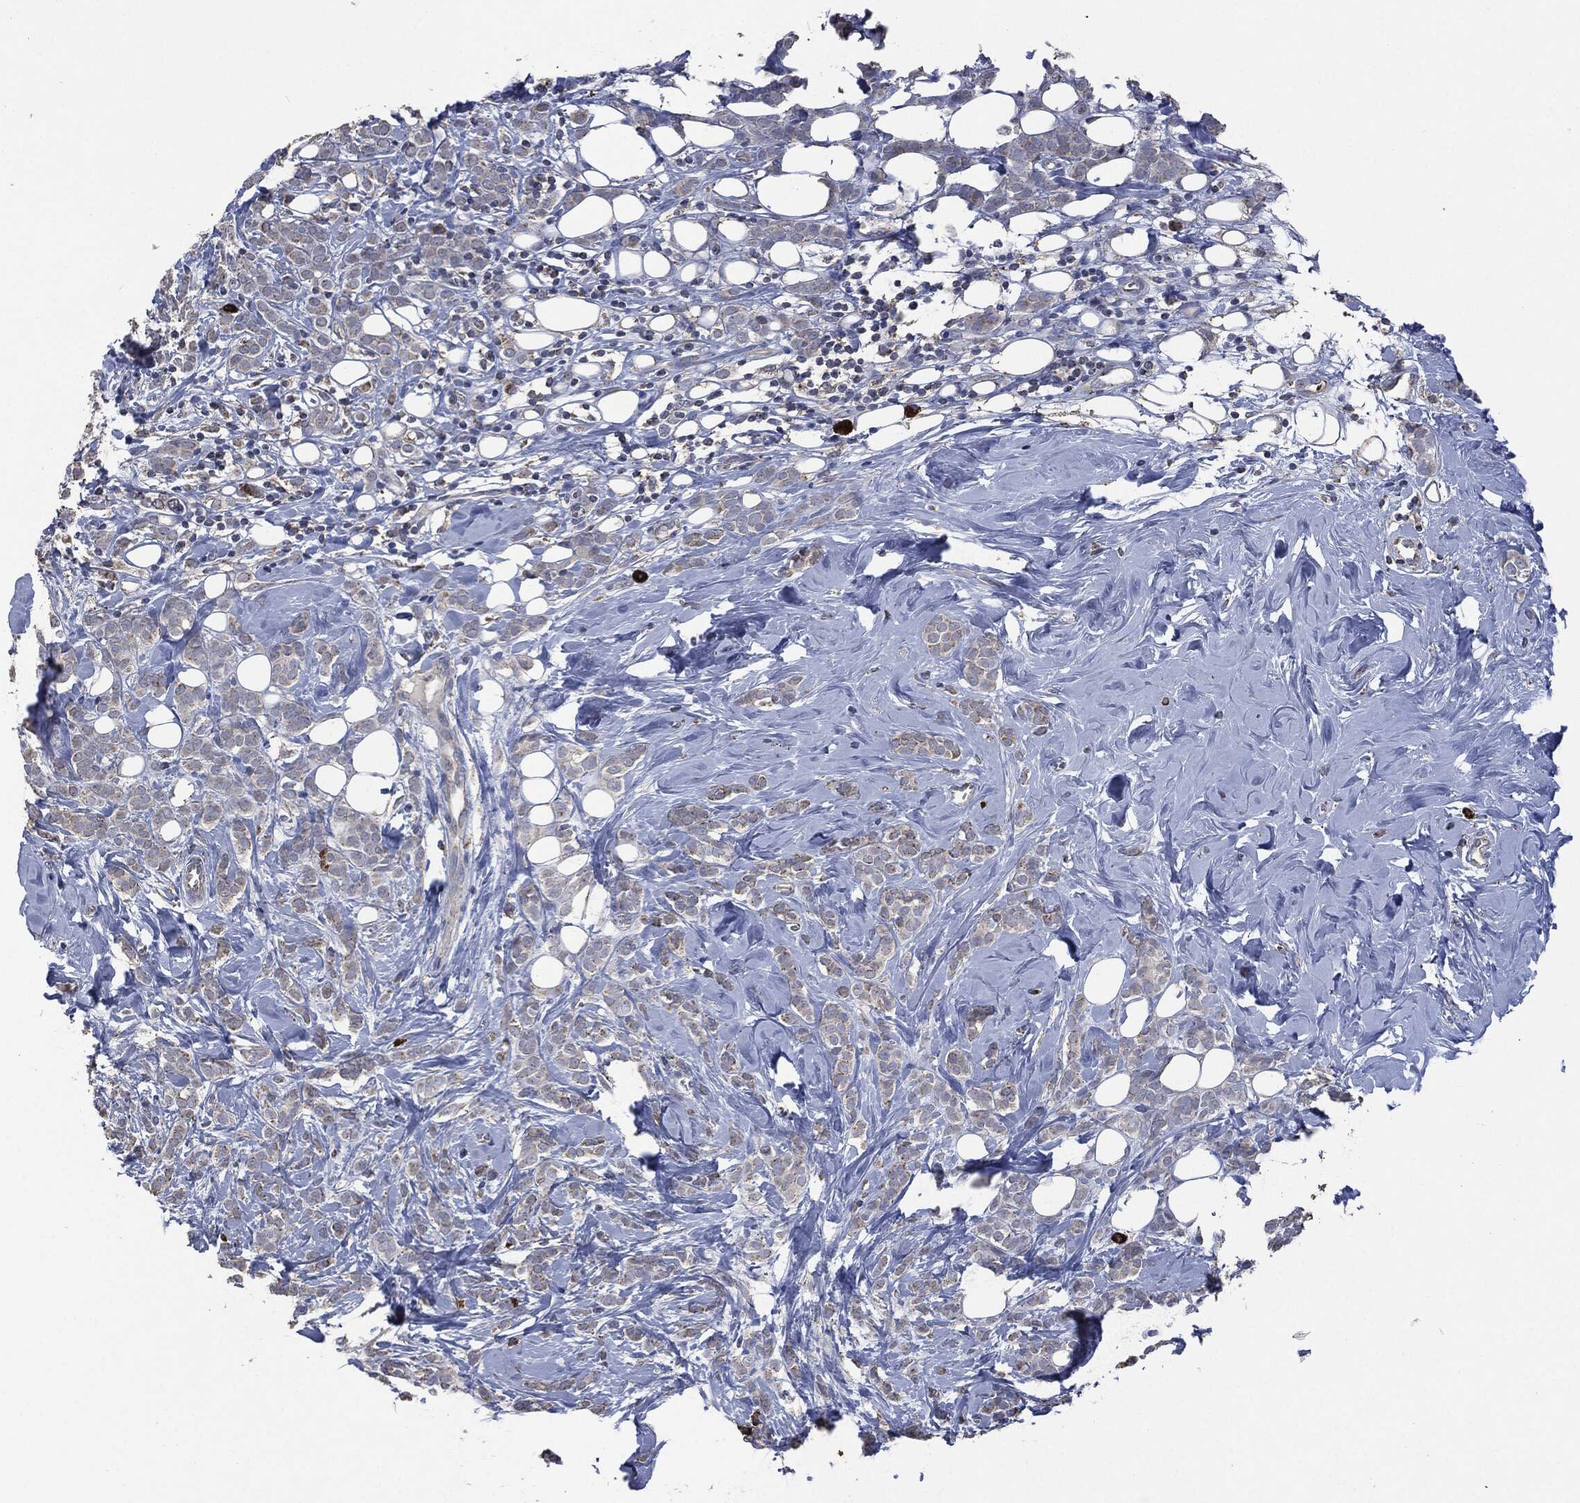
{"staining": {"intensity": "weak", "quantity": "<25%", "location": "cytoplasmic/membranous"}, "tissue": "breast cancer", "cell_type": "Tumor cells", "image_type": "cancer", "snomed": [{"axis": "morphology", "description": "Lobular carcinoma"}, {"axis": "topography", "description": "Breast"}], "caption": "DAB immunohistochemical staining of breast cancer (lobular carcinoma) exhibits no significant positivity in tumor cells.", "gene": "CD33", "patient": {"sex": "female", "age": 49}}